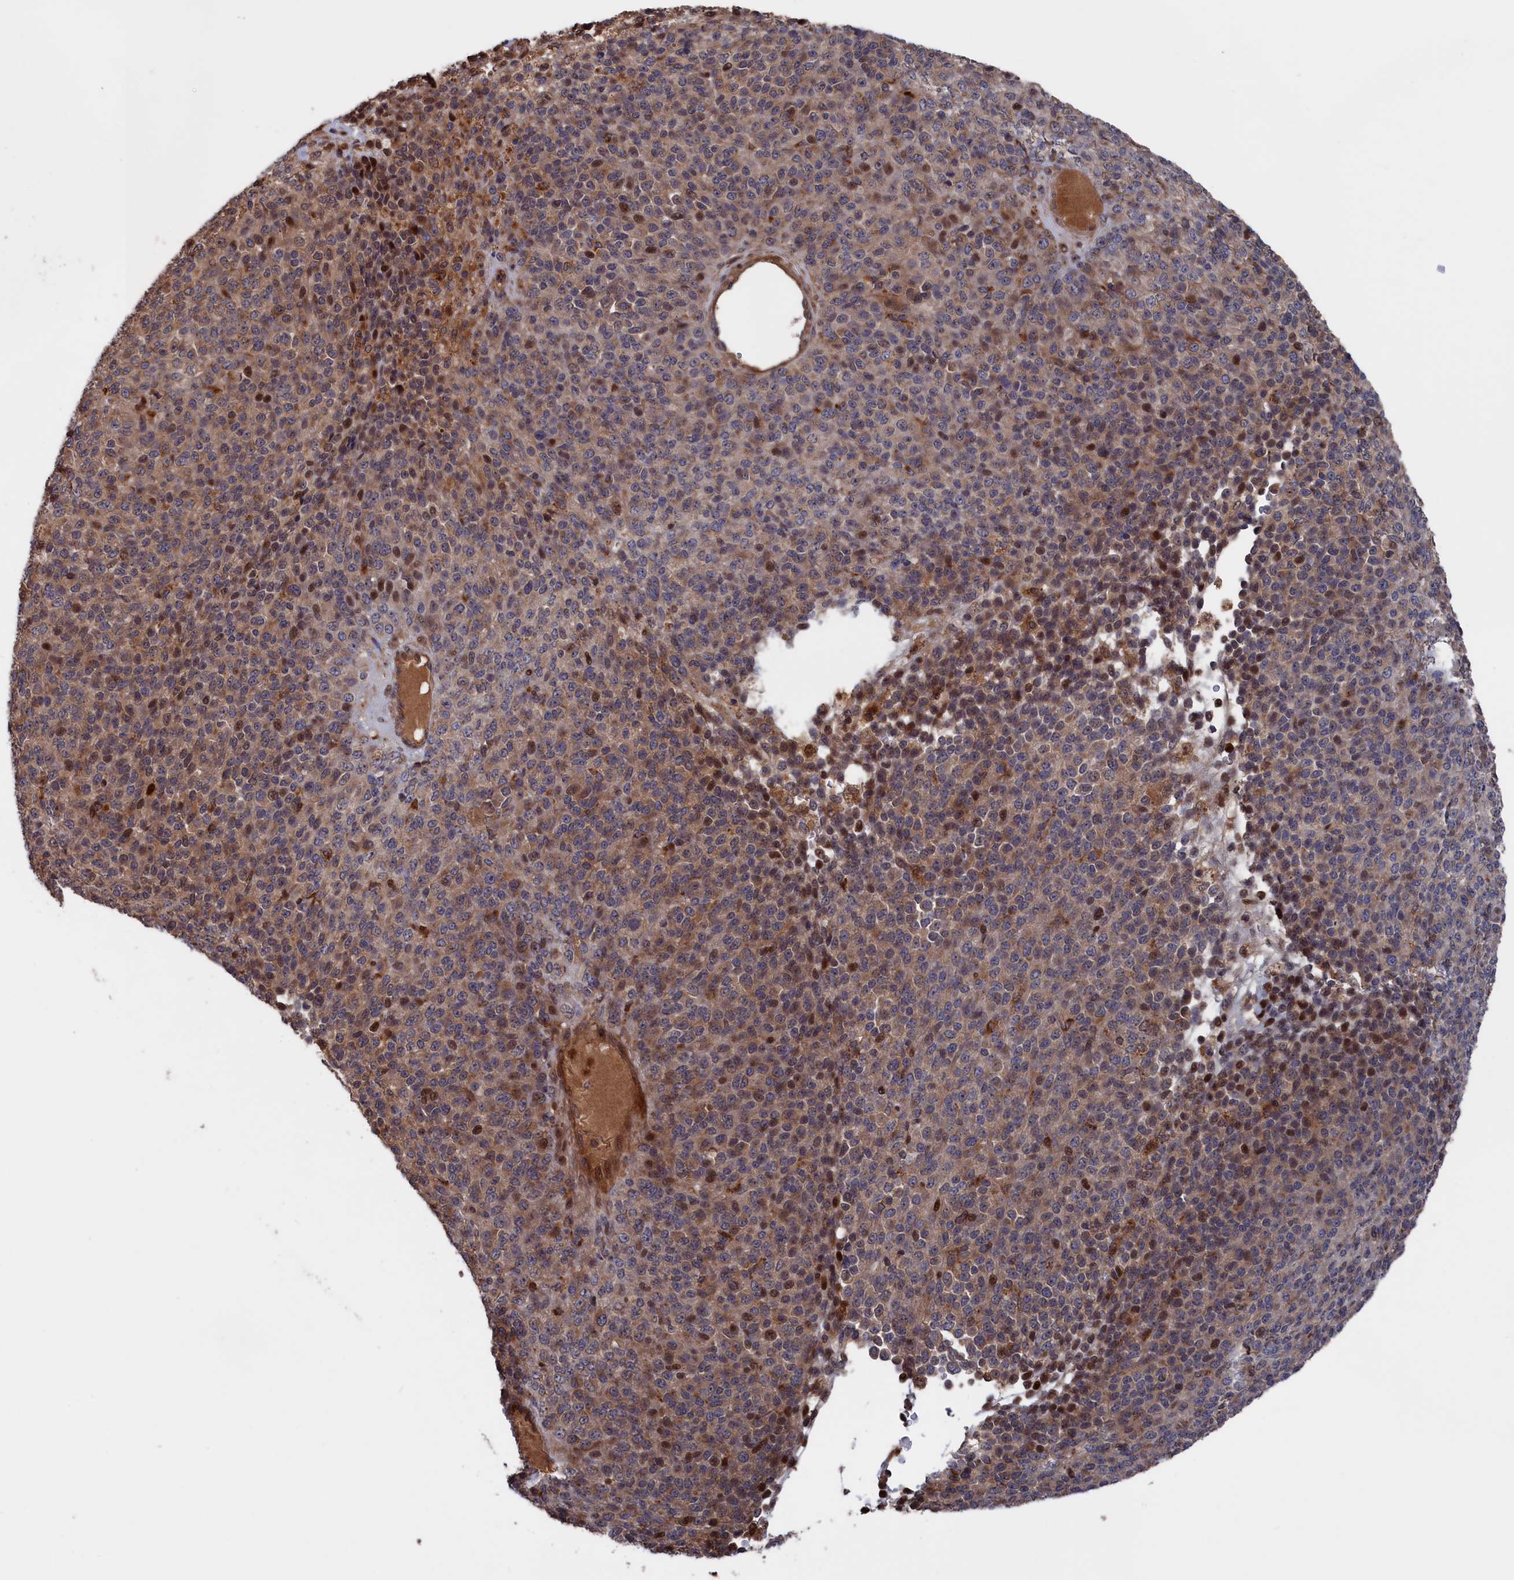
{"staining": {"intensity": "moderate", "quantity": "<25%", "location": "nuclear"}, "tissue": "melanoma", "cell_type": "Tumor cells", "image_type": "cancer", "snomed": [{"axis": "morphology", "description": "Malignant melanoma, Metastatic site"}, {"axis": "topography", "description": "Brain"}], "caption": "DAB immunohistochemical staining of malignant melanoma (metastatic site) reveals moderate nuclear protein expression in about <25% of tumor cells.", "gene": "PLA2G15", "patient": {"sex": "female", "age": 56}}